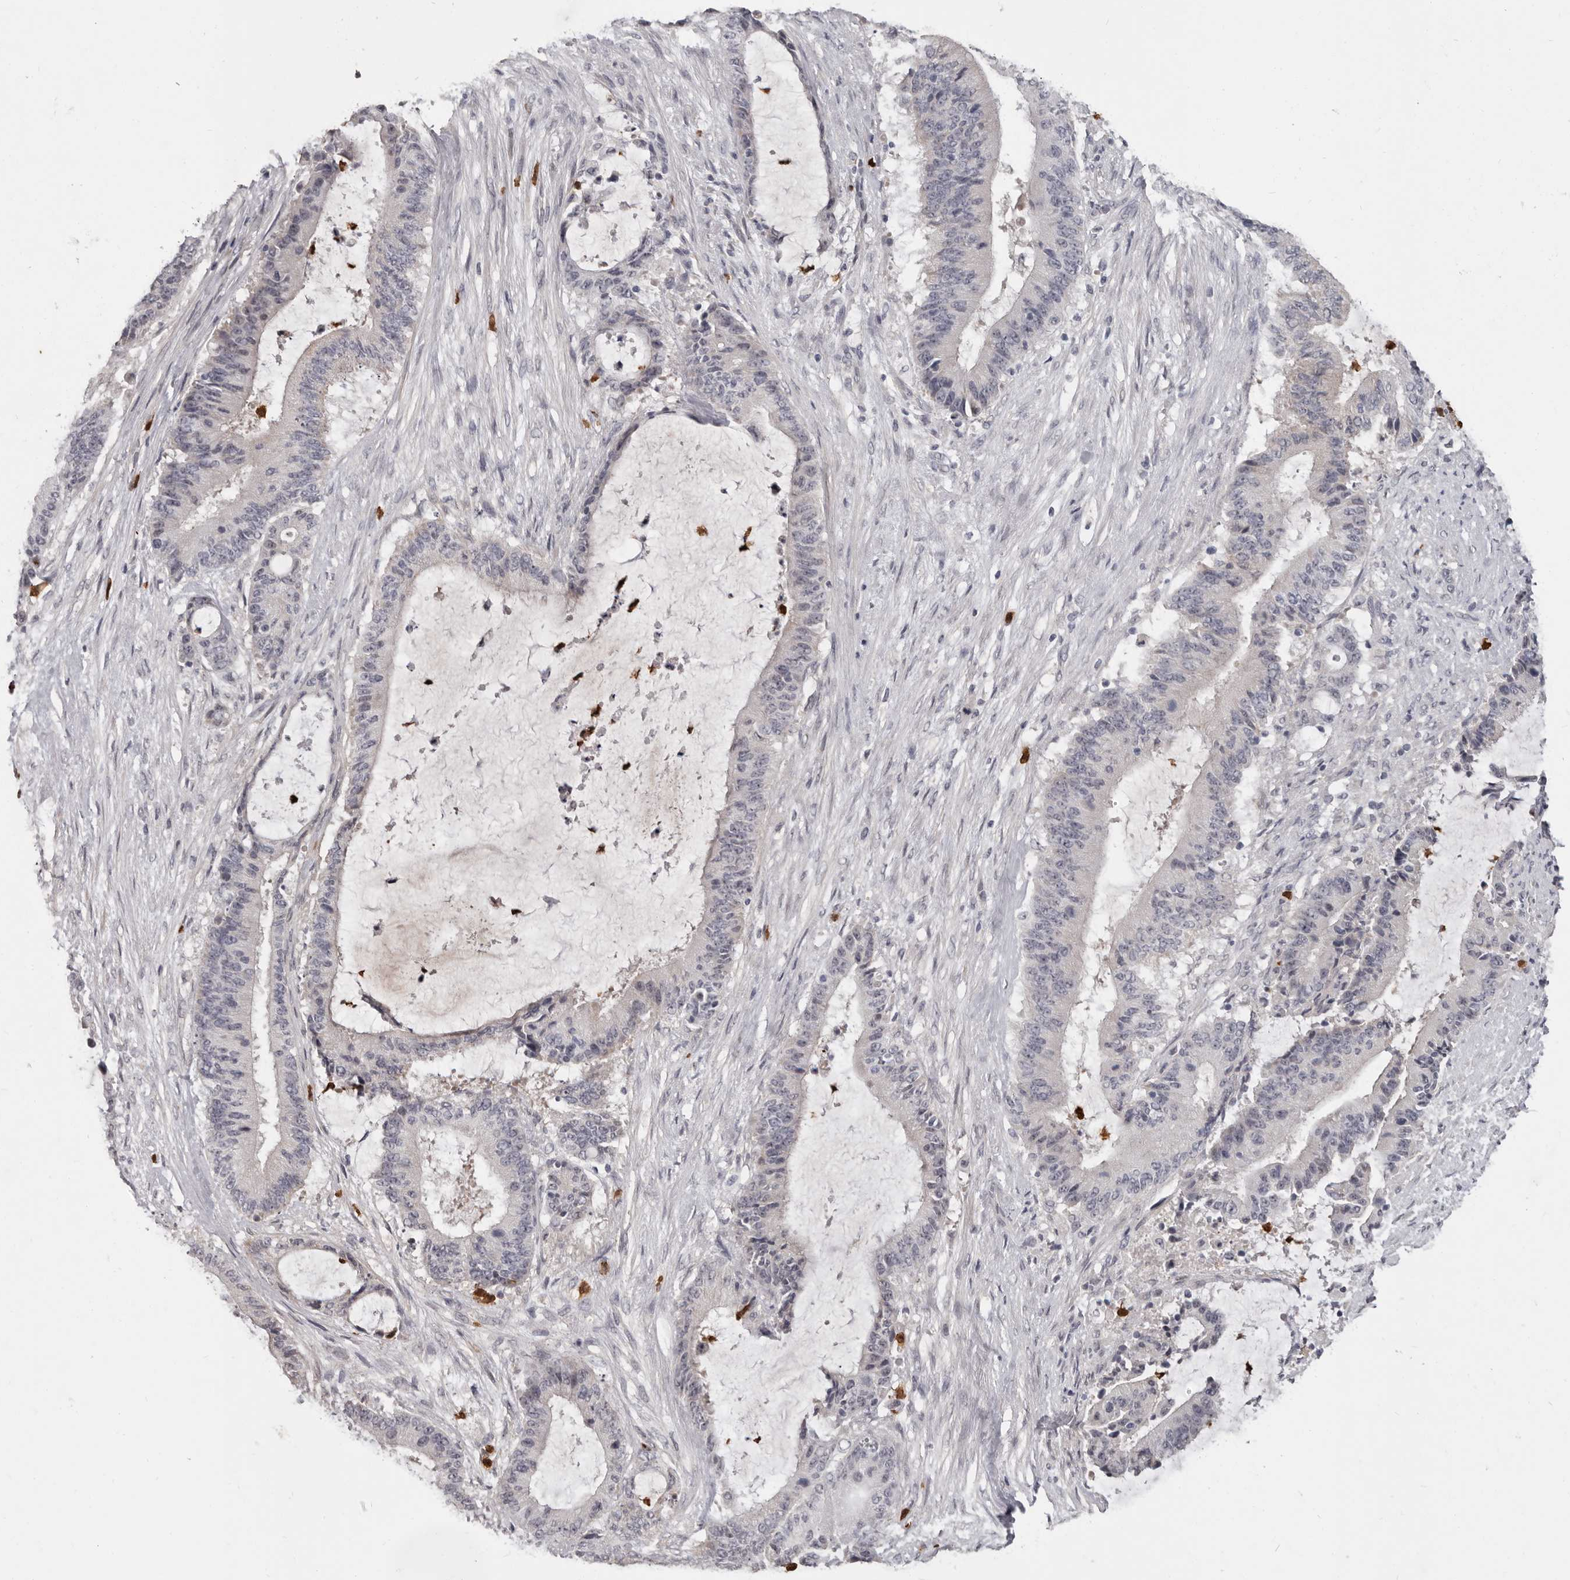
{"staining": {"intensity": "negative", "quantity": "none", "location": "none"}, "tissue": "liver cancer", "cell_type": "Tumor cells", "image_type": "cancer", "snomed": [{"axis": "morphology", "description": "Normal tissue, NOS"}, {"axis": "morphology", "description": "Cholangiocarcinoma"}, {"axis": "topography", "description": "Liver"}, {"axis": "topography", "description": "Peripheral nerve tissue"}], "caption": "IHC photomicrograph of human cholangiocarcinoma (liver) stained for a protein (brown), which displays no expression in tumor cells.", "gene": "GPR157", "patient": {"sex": "female", "age": 73}}